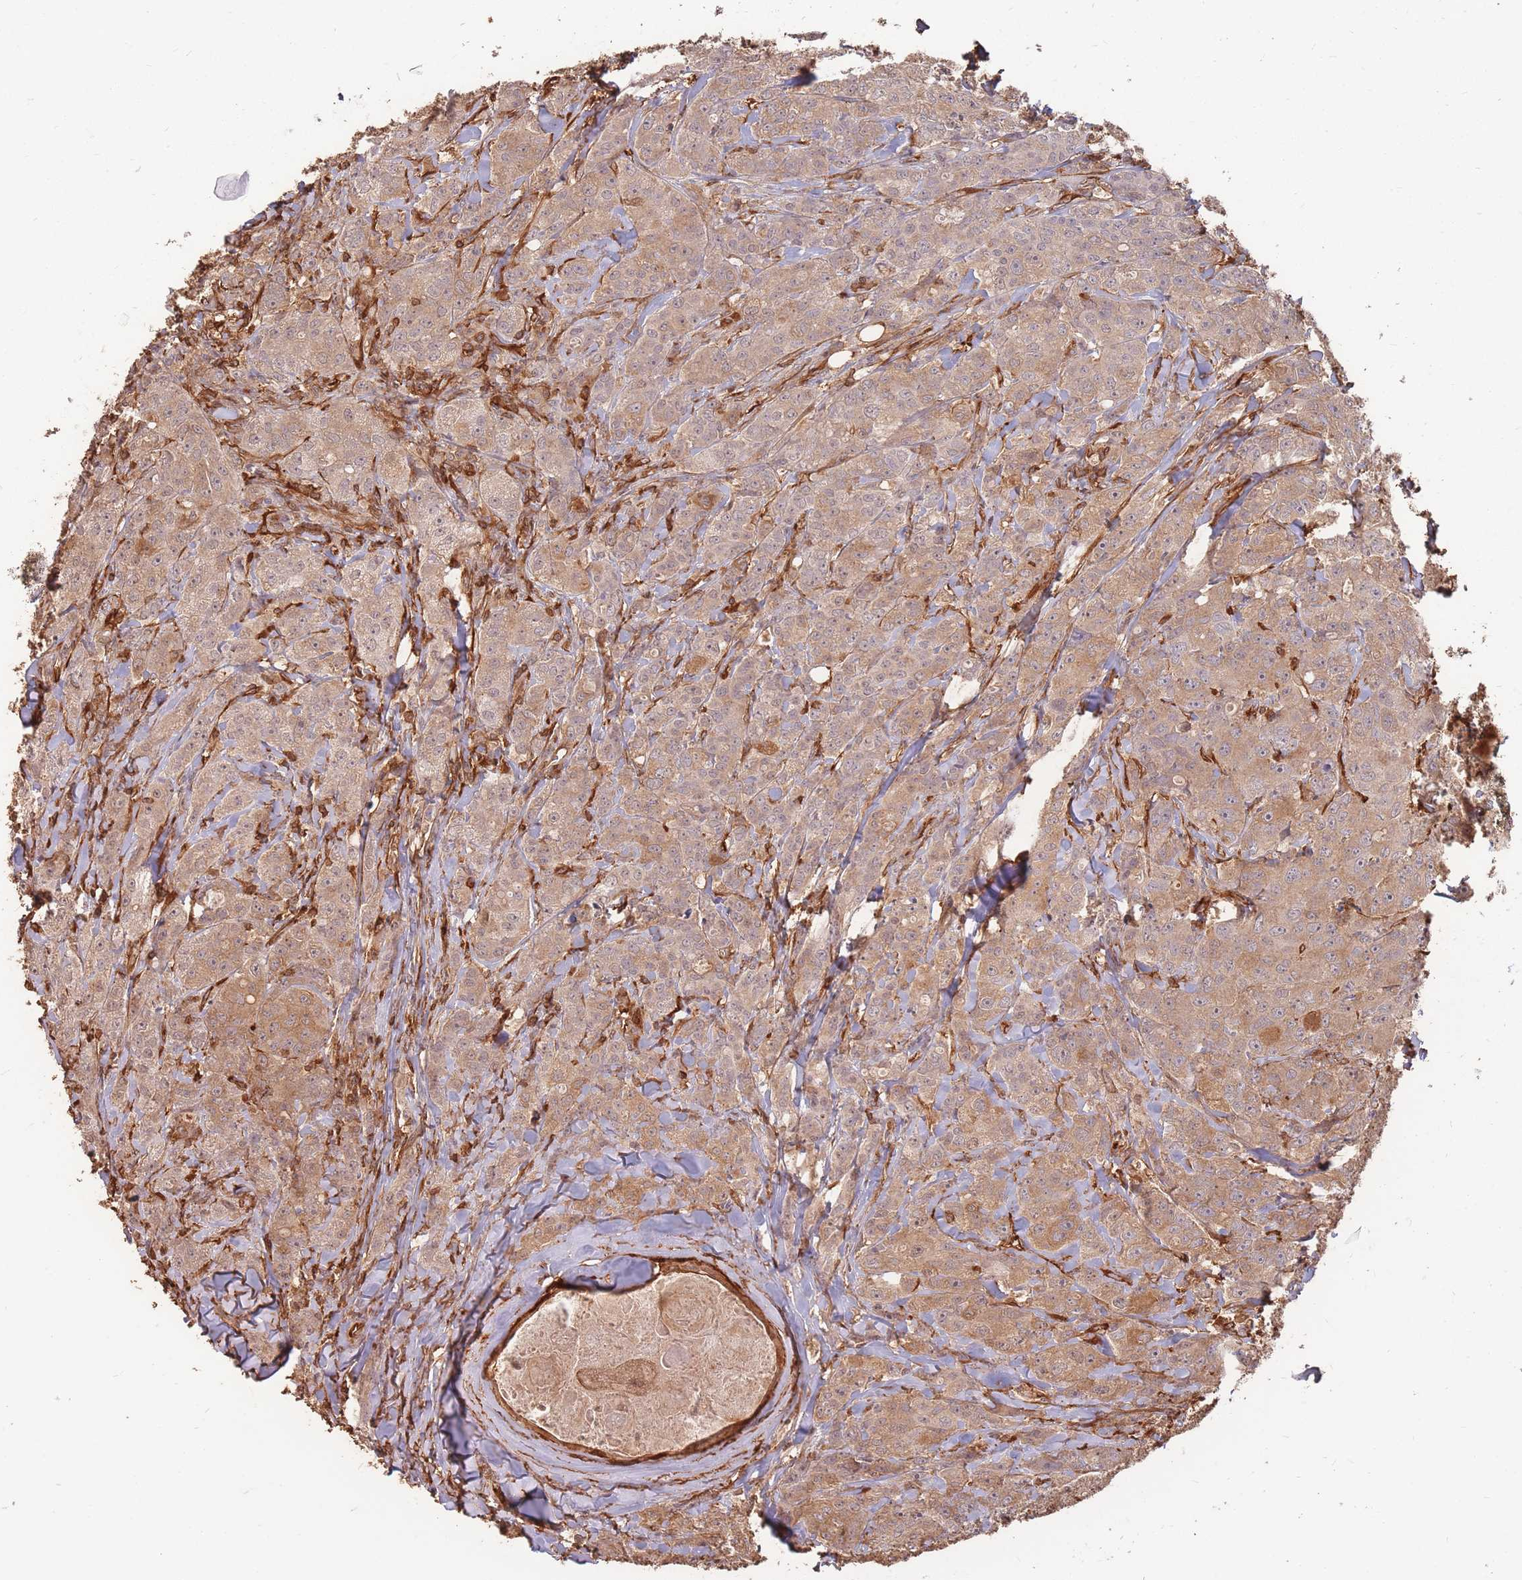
{"staining": {"intensity": "moderate", "quantity": ">75%", "location": "cytoplasmic/membranous"}, "tissue": "breast cancer", "cell_type": "Tumor cells", "image_type": "cancer", "snomed": [{"axis": "morphology", "description": "Duct carcinoma"}, {"axis": "topography", "description": "Breast"}], "caption": "A brown stain shows moderate cytoplasmic/membranous positivity of a protein in breast cancer (intraductal carcinoma) tumor cells.", "gene": "PLS3", "patient": {"sex": "female", "age": 43}}